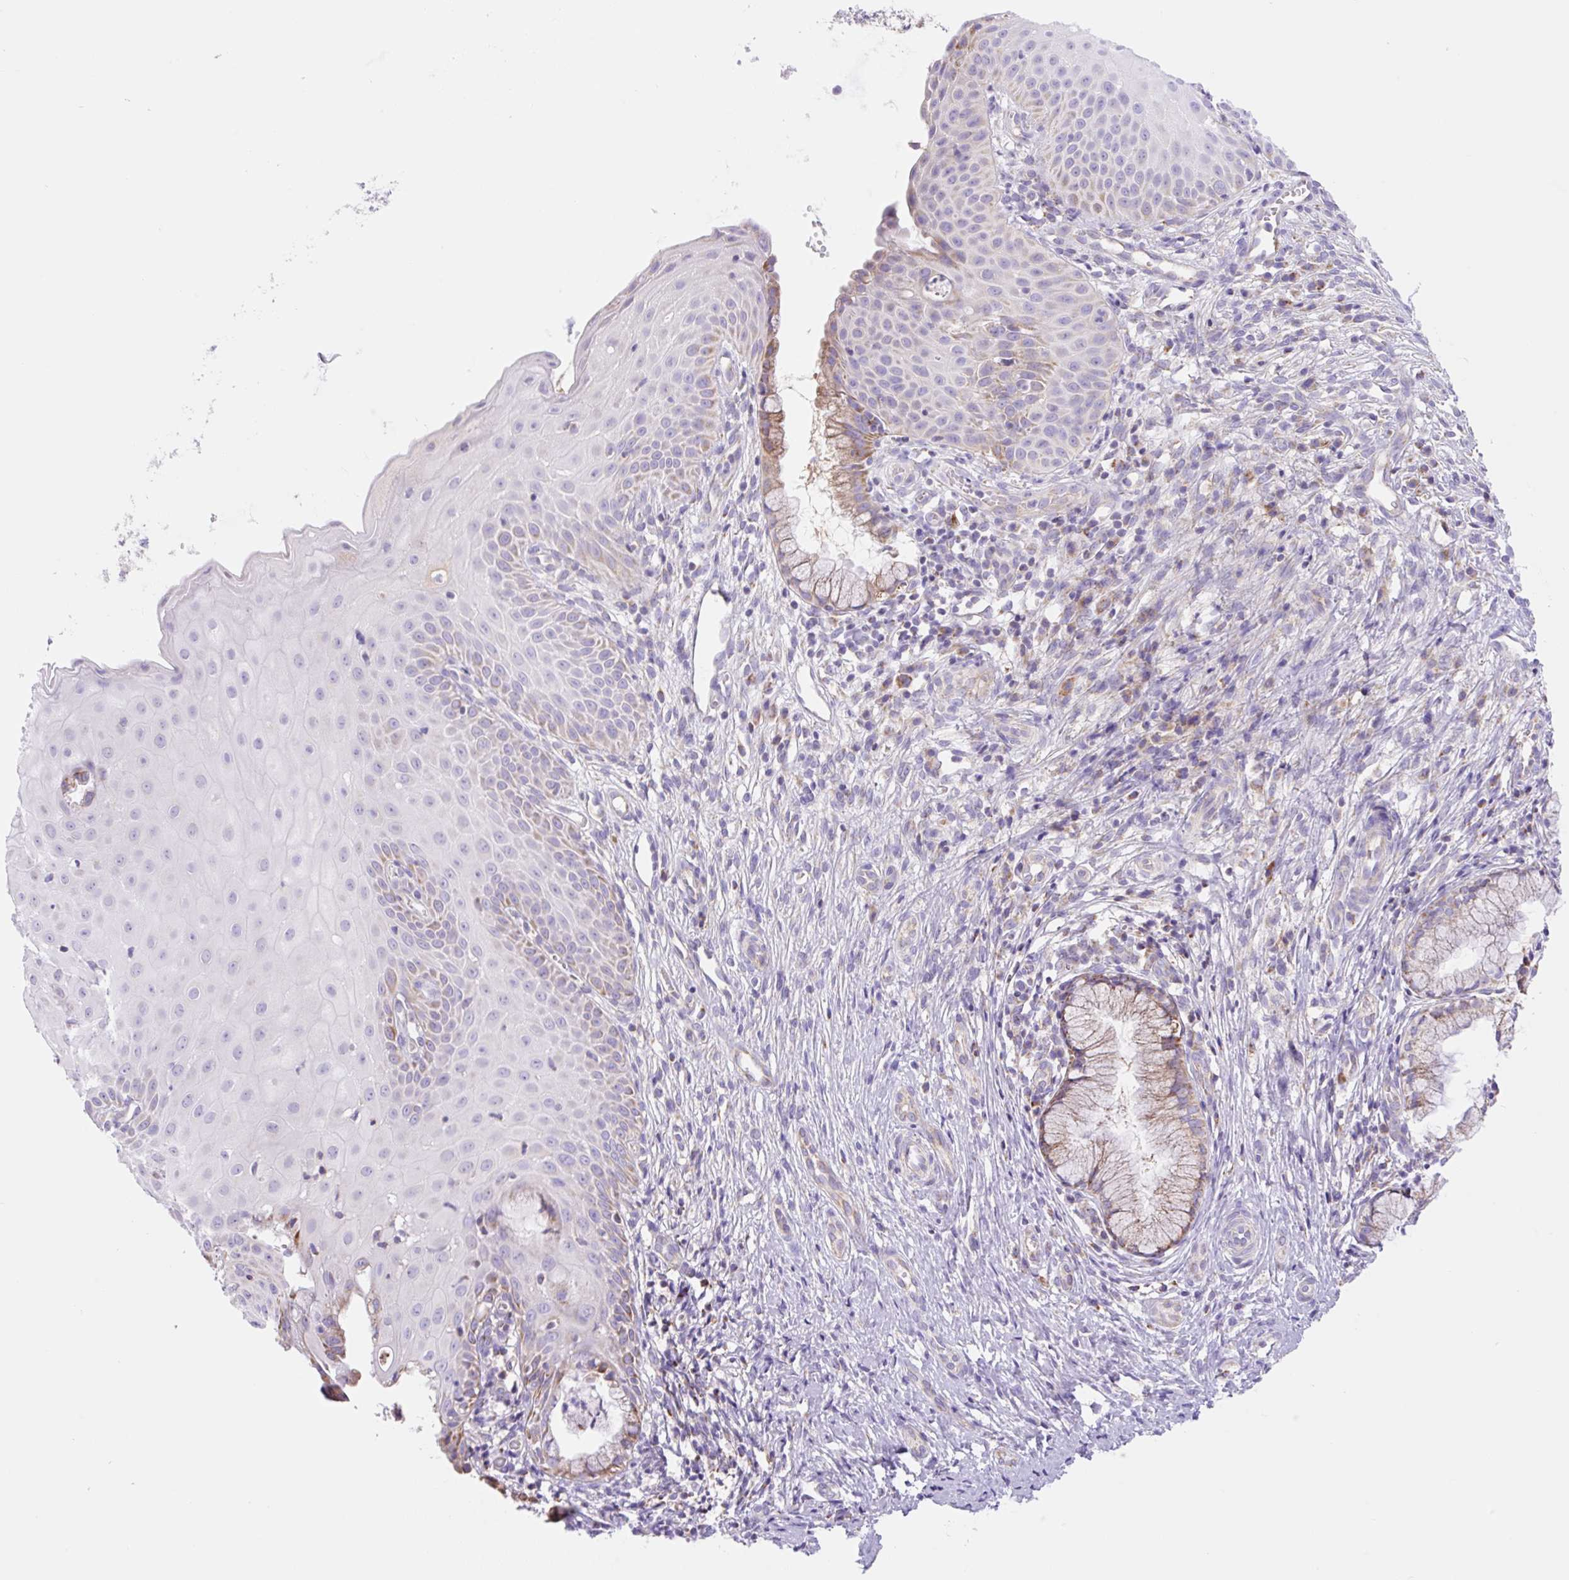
{"staining": {"intensity": "moderate", "quantity": ">75%", "location": "cytoplasmic/membranous"}, "tissue": "cervix", "cell_type": "Glandular cells", "image_type": "normal", "snomed": [{"axis": "morphology", "description": "Normal tissue, NOS"}, {"axis": "topography", "description": "Cervix"}], "caption": "IHC of benign human cervix displays medium levels of moderate cytoplasmic/membranous positivity in approximately >75% of glandular cells.", "gene": "ETNK2", "patient": {"sex": "female", "age": 36}}